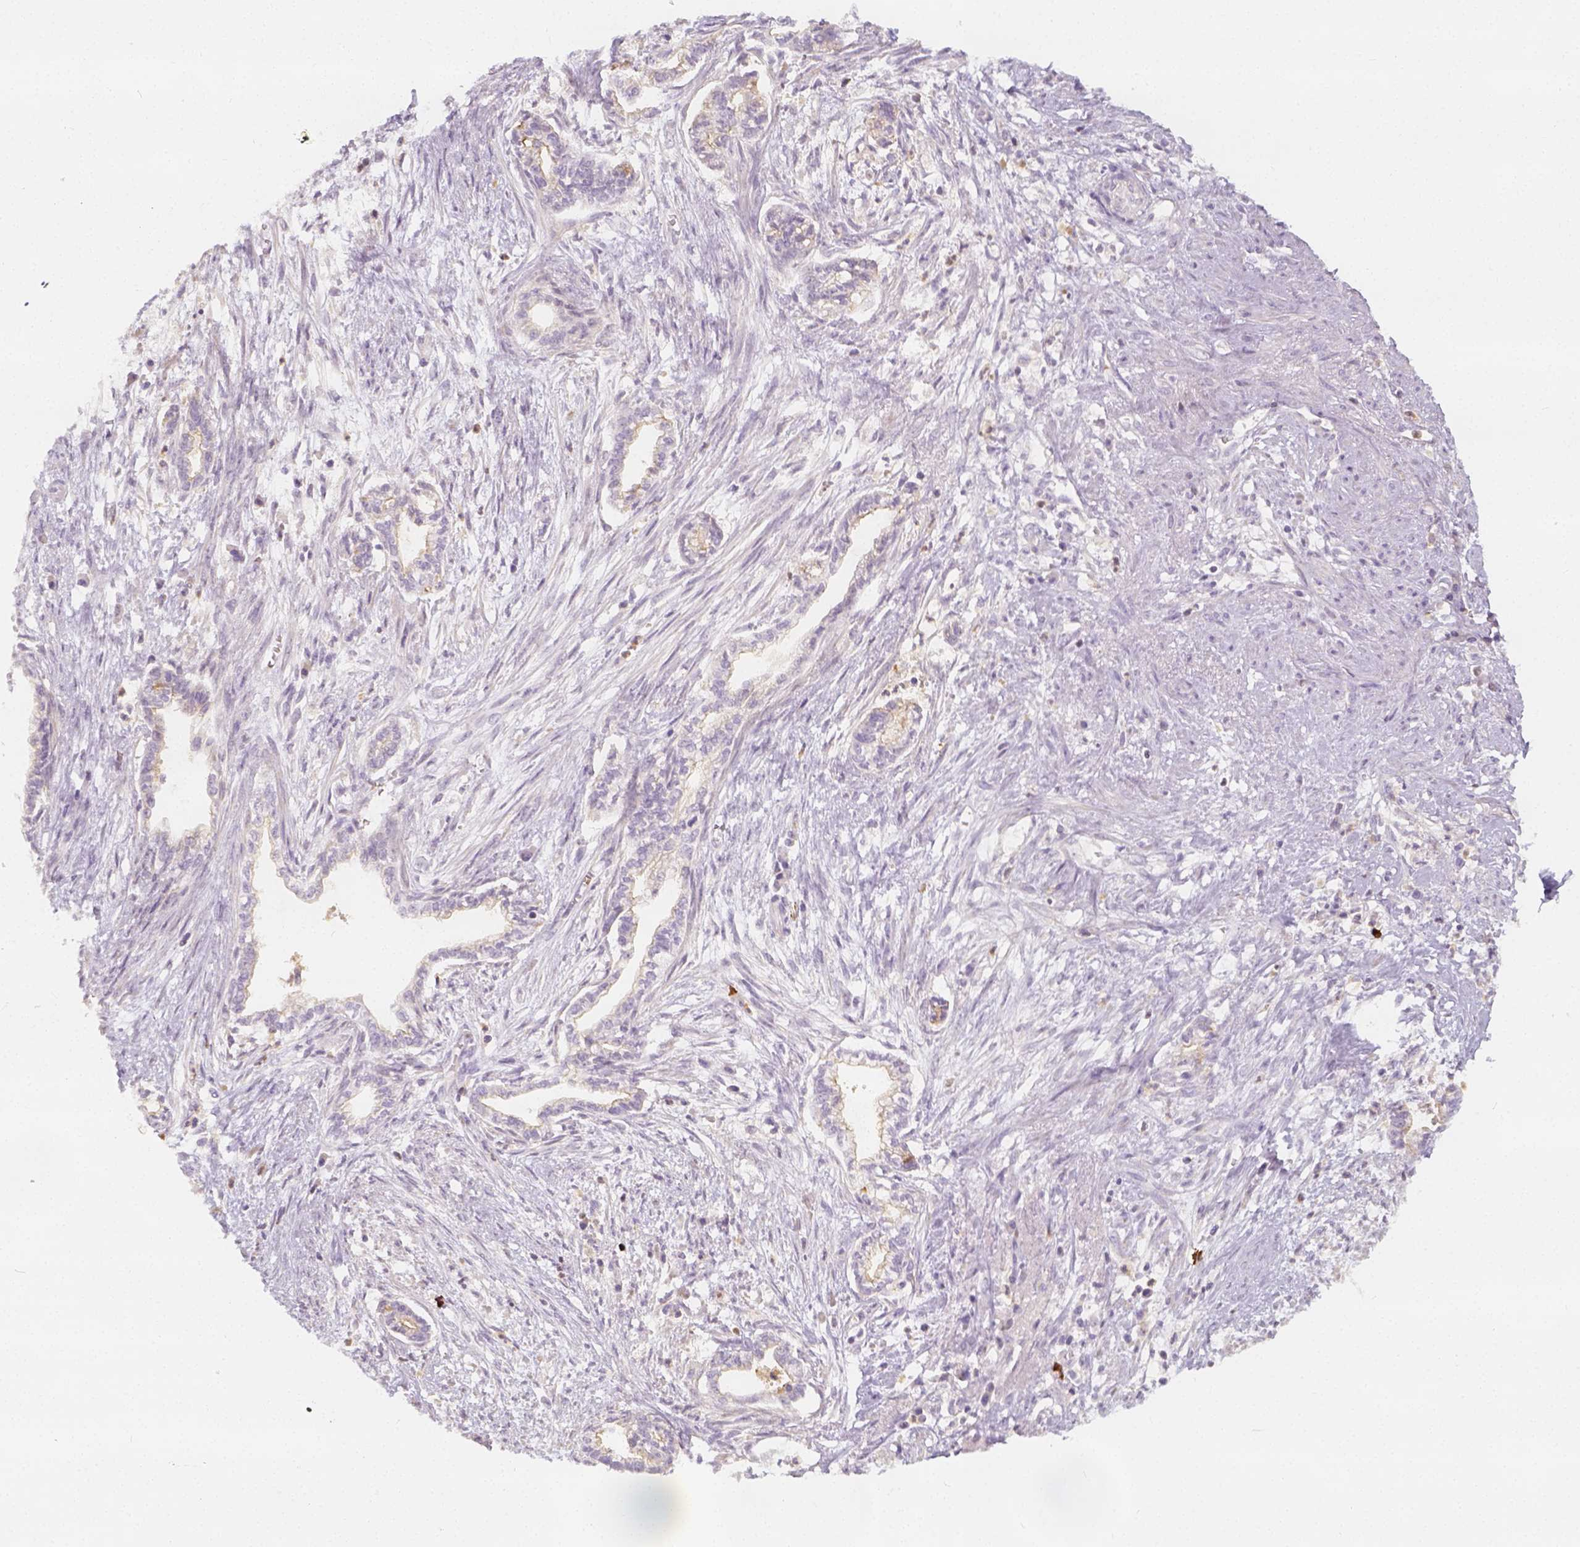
{"staining": {"intensity": "negative", "quantity": "none", "location": "none"}, "tissue": "cervical cancer", "cell_type": "Tumor cells", "image_type": "cancer", "snomed": [{"axis": "morphology", "description": "Adenocarcinoma, NOS"}, {"axis": "topography", "description": "Cervix"}], "caption": "High magnification brightfield microscopy of cervical adenocarcinoma stained with DAB (brown) and counterstained with hematoxylin (blue): tumor cells show no significant expression.", "gene": "PTPRJ", "patient": {"sex": "female", "age": 62}}